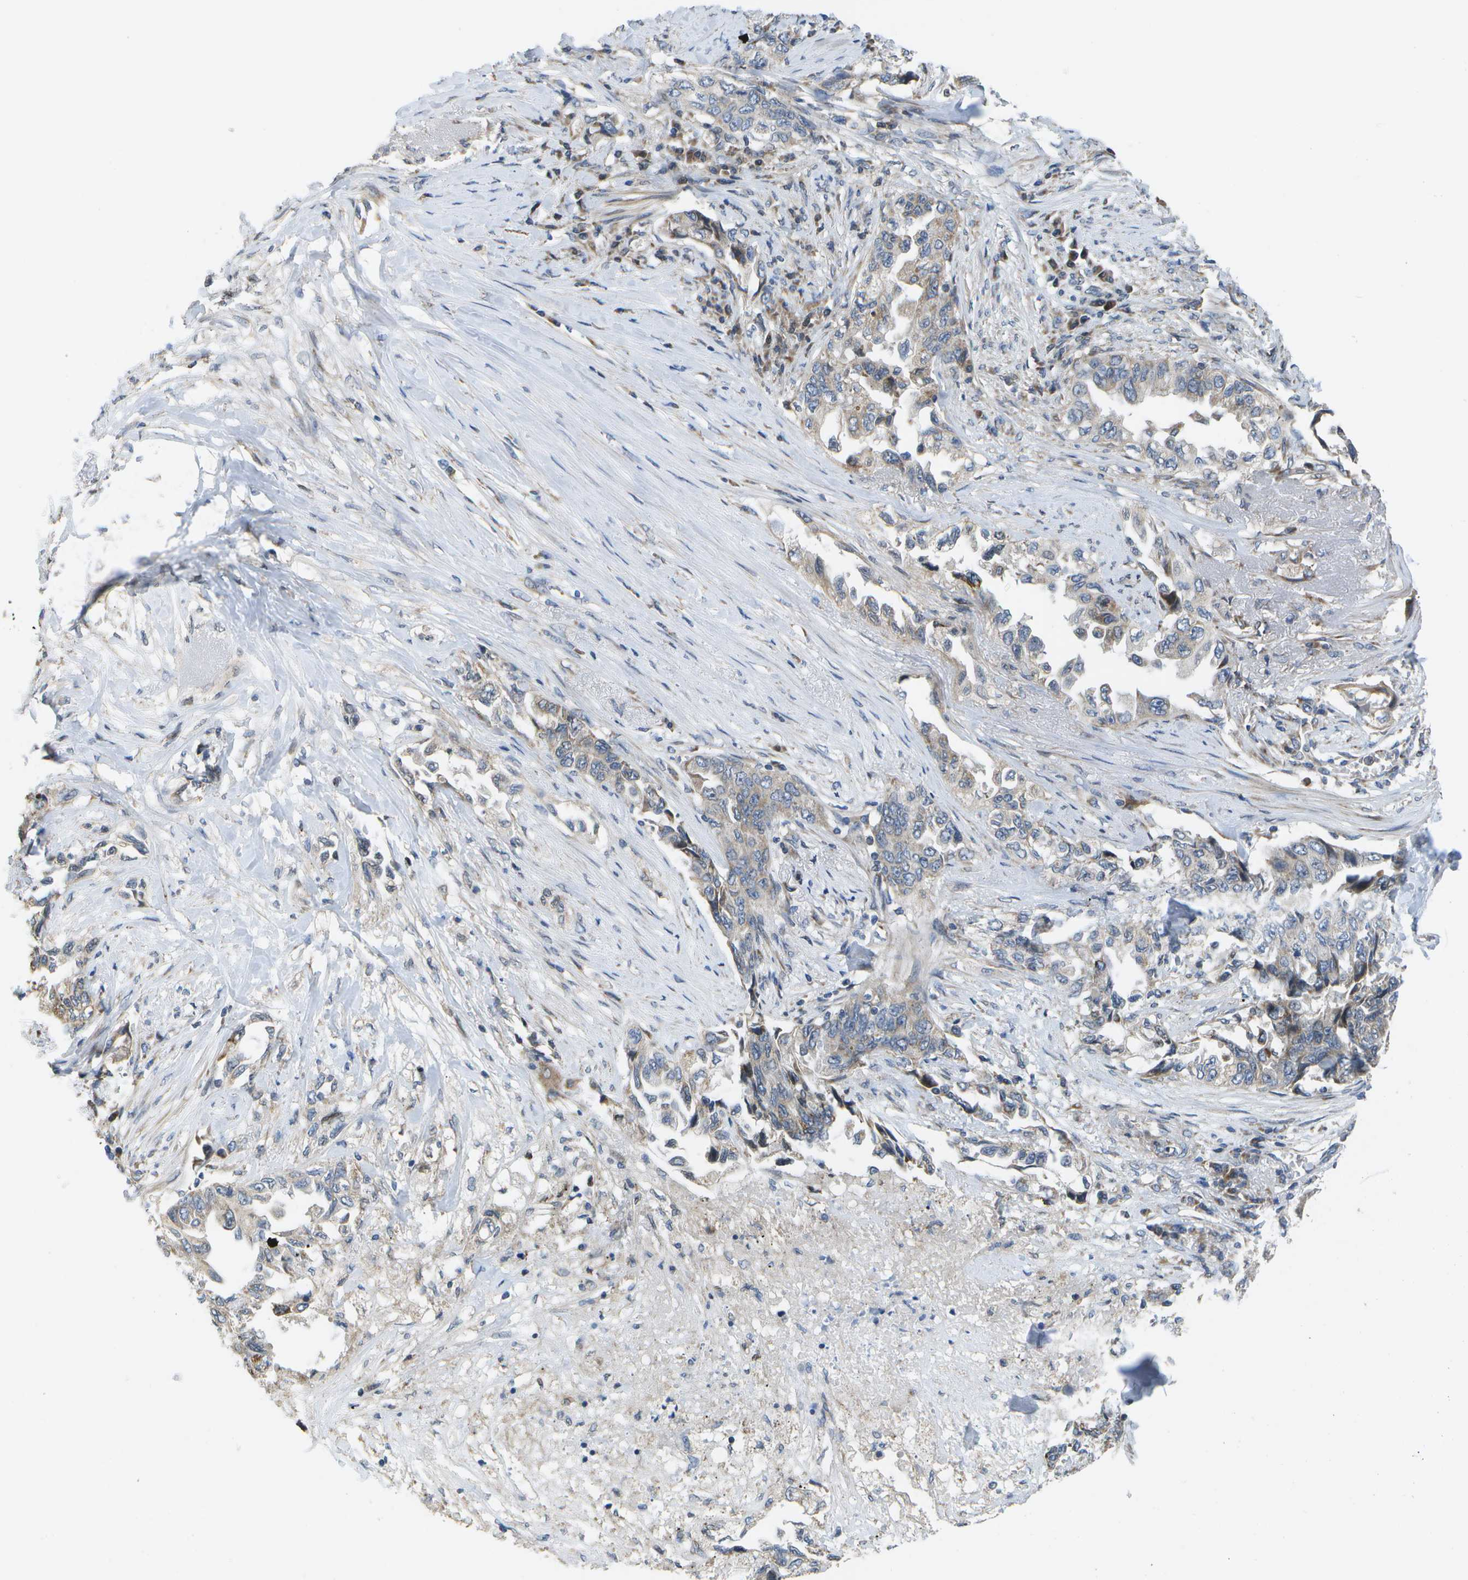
{"staining": {"intensity": "weak", "quantity": ">75%", "location": "cytoplasmic/membranous"}, "tissue": "lung cancer", "cell_type": "Tumor cells", "image_type": "cancer", "snomed": [{"axis": "morphology", "description": "Adenocarcinoma, NOS"}, {"axis": "topography", "description": "Lung"}], "caption": "Adenocarcinoma (lung) tissue exhibits weak cytoplasmic/membranous positivity in approximately >75% of tumor cells, visualized by immunohistochemistry. (brown staining indicates protein expression, while blue staining denotes nuclei).", "gene": "HADHA", "patient": {"sex": "female", "age": 51}}